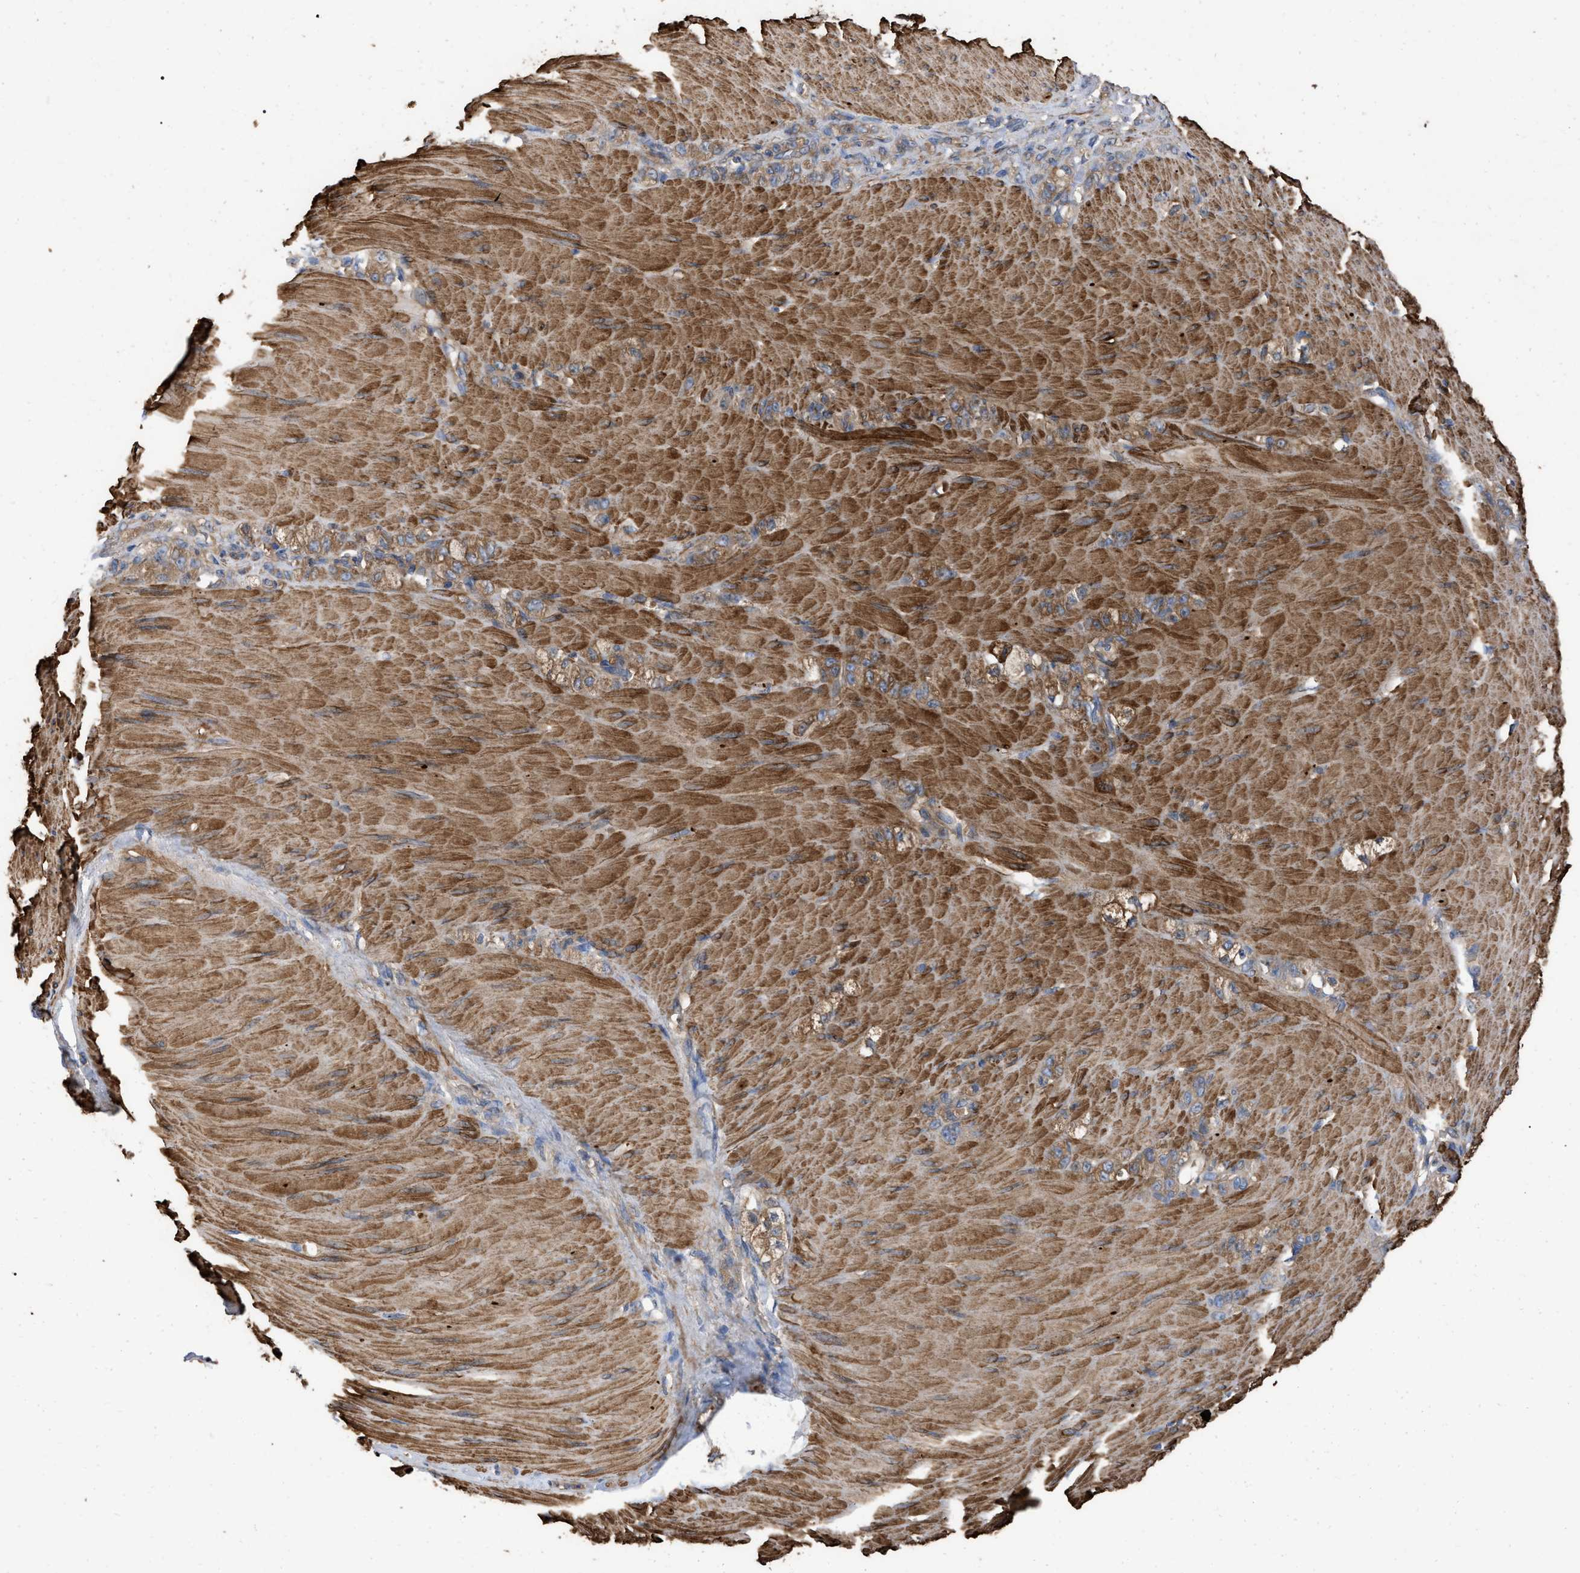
{"staining": {"intensity": "moderate", "quantity": ">75%", "location": "cytoplasmic/membranous"}, "tissue": "stomach cancer", "cell_type": "Tumor cells", "image_type": "cancer", "snomed": [{"axis": "morphology", "description": "Normal tissue, NOS"}, {"axis": "morphology", "description": "Adenocarcinoma, NOS"}, {"axis": "topography", "description": "Stomach"}], "caption": "Moderate cytoplasmic/membranous positivity for a protein is appreciated in about >75% of tumor cells of stomach adenocarcinoma using immunohistochemistry.", "gene": "RABEP1", "patient": {"sex": "male", "age": 82}}